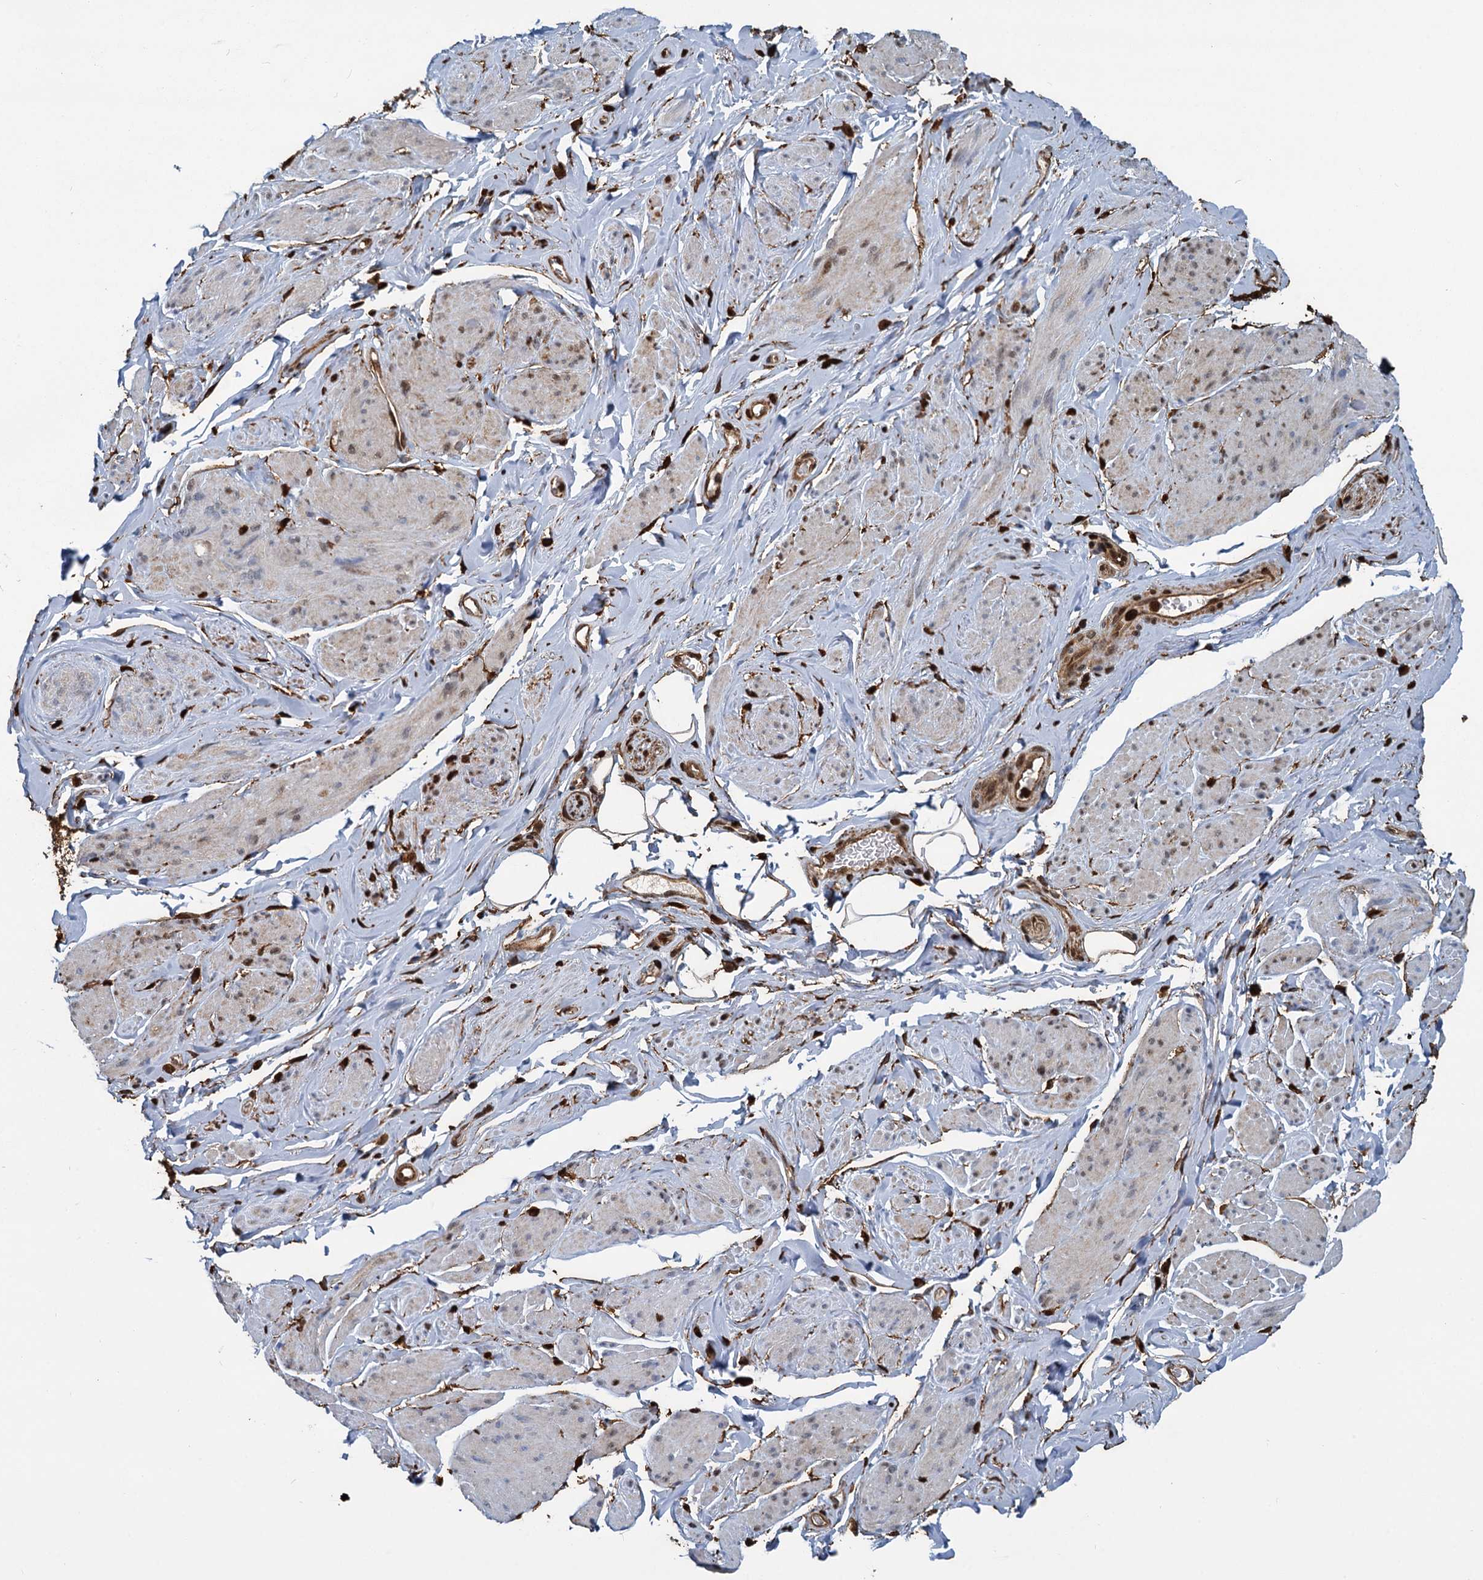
{"staining": {"intensity": "weak", "quantity": "25%-75%", "location": "cytoplasmic/membranous,nuclear"}, "tissue": "smooth muscle", "cell_type": "Smooth muscle cells", "image_type": "normal", "snomed": [{"axis": "morphology", "description": "Normal tissue, NOS"}, {"axis": "topography", "description": "Smooth muscle"}, {"axis": "topography", "description": "Peripheral nerve tissue"}], "caption": "Smooth muscle stained with immunohistochemistry (IHC) demonstrates weak cytoplasmic/membranous,nuclear staining in about 25%-75% of smooth muscle cells.", "gene": "S100A6", "patient": {"sex": "male", "age": 69}}